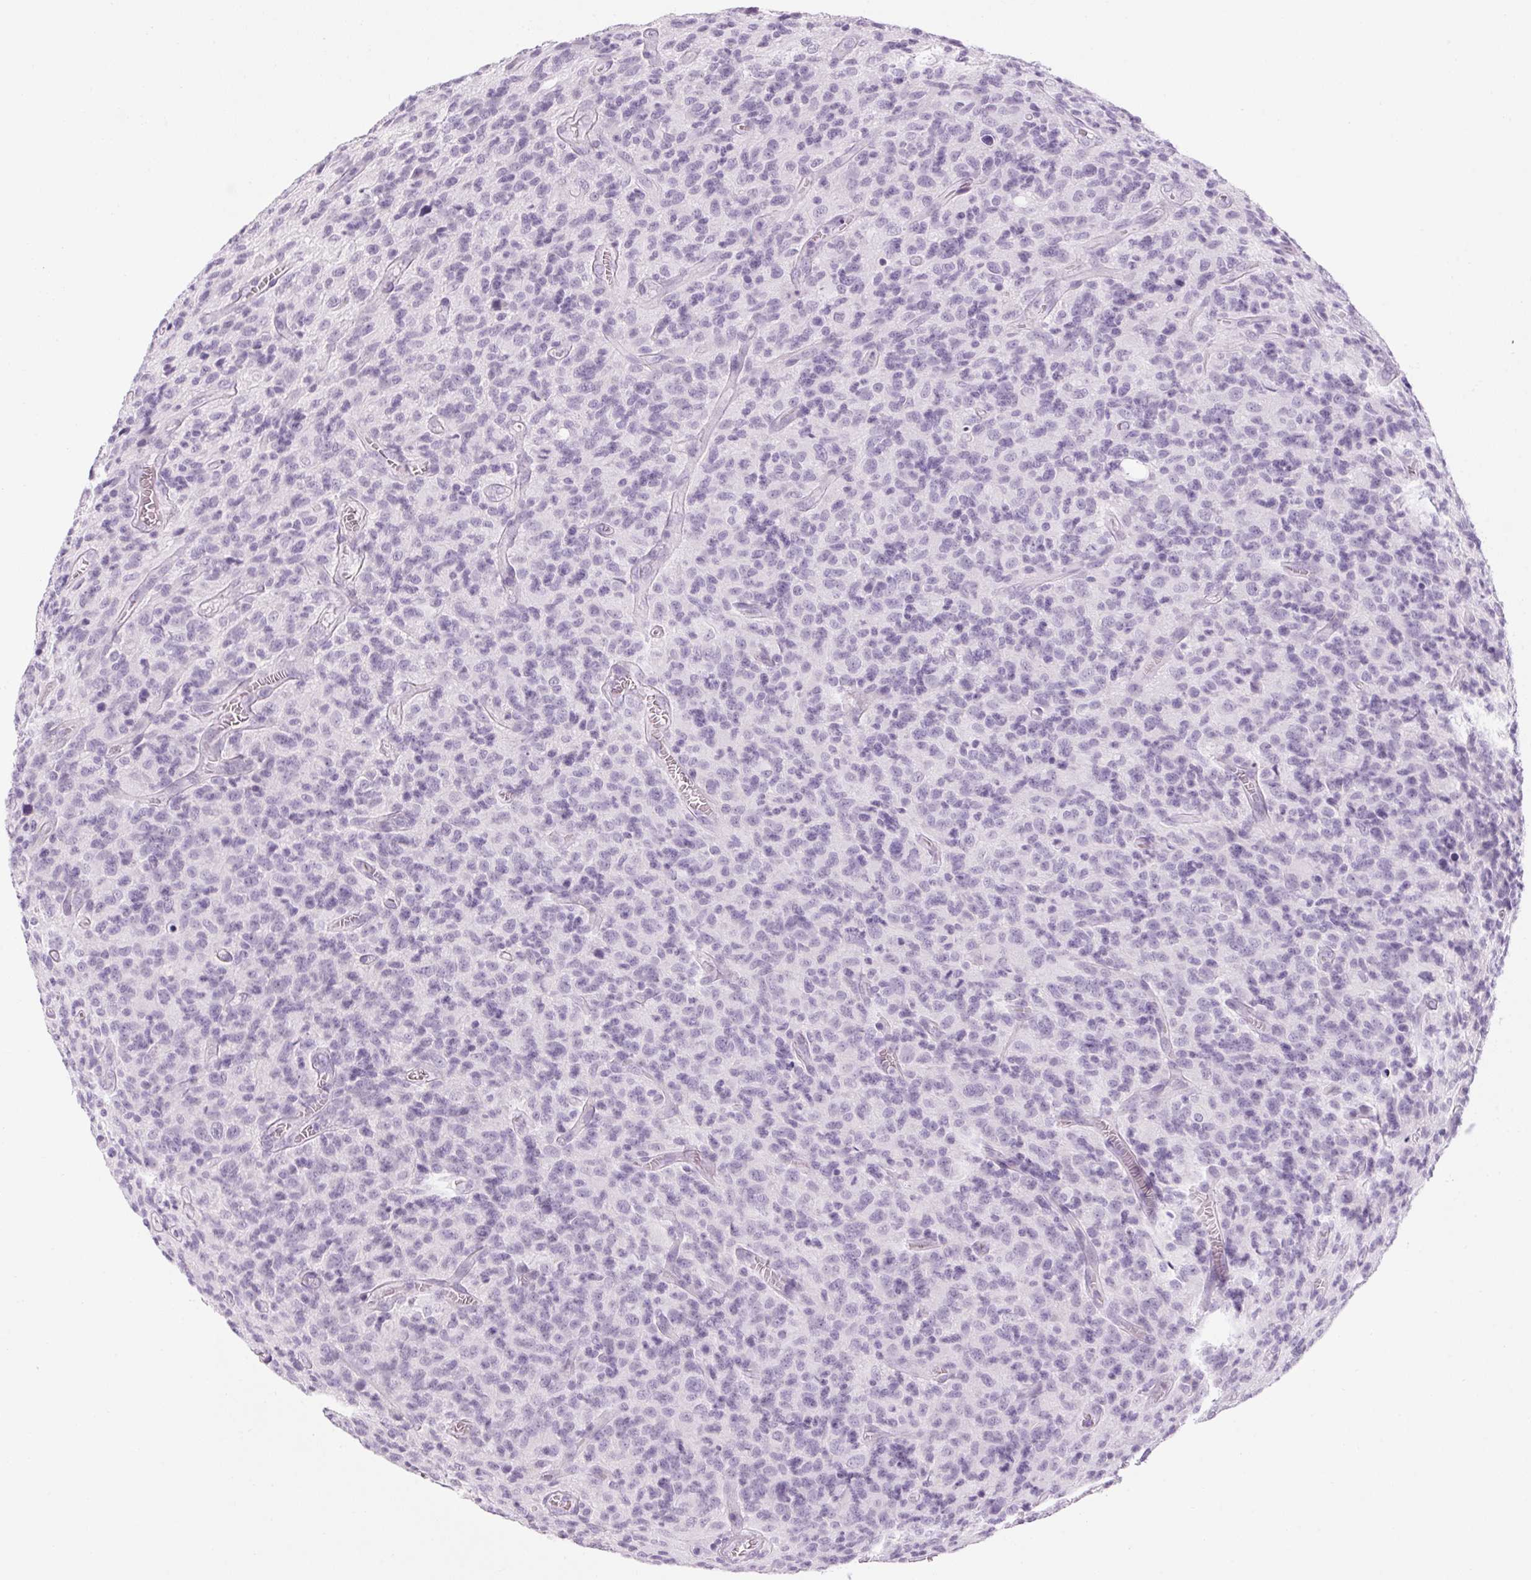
{"staining": {"intensity": "negative", "quantity": "none", "location": "none"}, "tissue": "glioma", "cell_type": "Tumor cells", "image_type": "cancer", "snomed": [{"axis": "morphology", "description": "Glioma, malignant, High grade"}, {"axis": "topography", "description": "Brain"}], "caption": "High magnification brightfield microscopy of high-grade glioma (malignant) stained with DAB (brown) and counterstained with hematoxylin (blue): tumor cells show no significant expression.", "gene": "RPTN", "patient": {"sex": "male", "age": 76}}